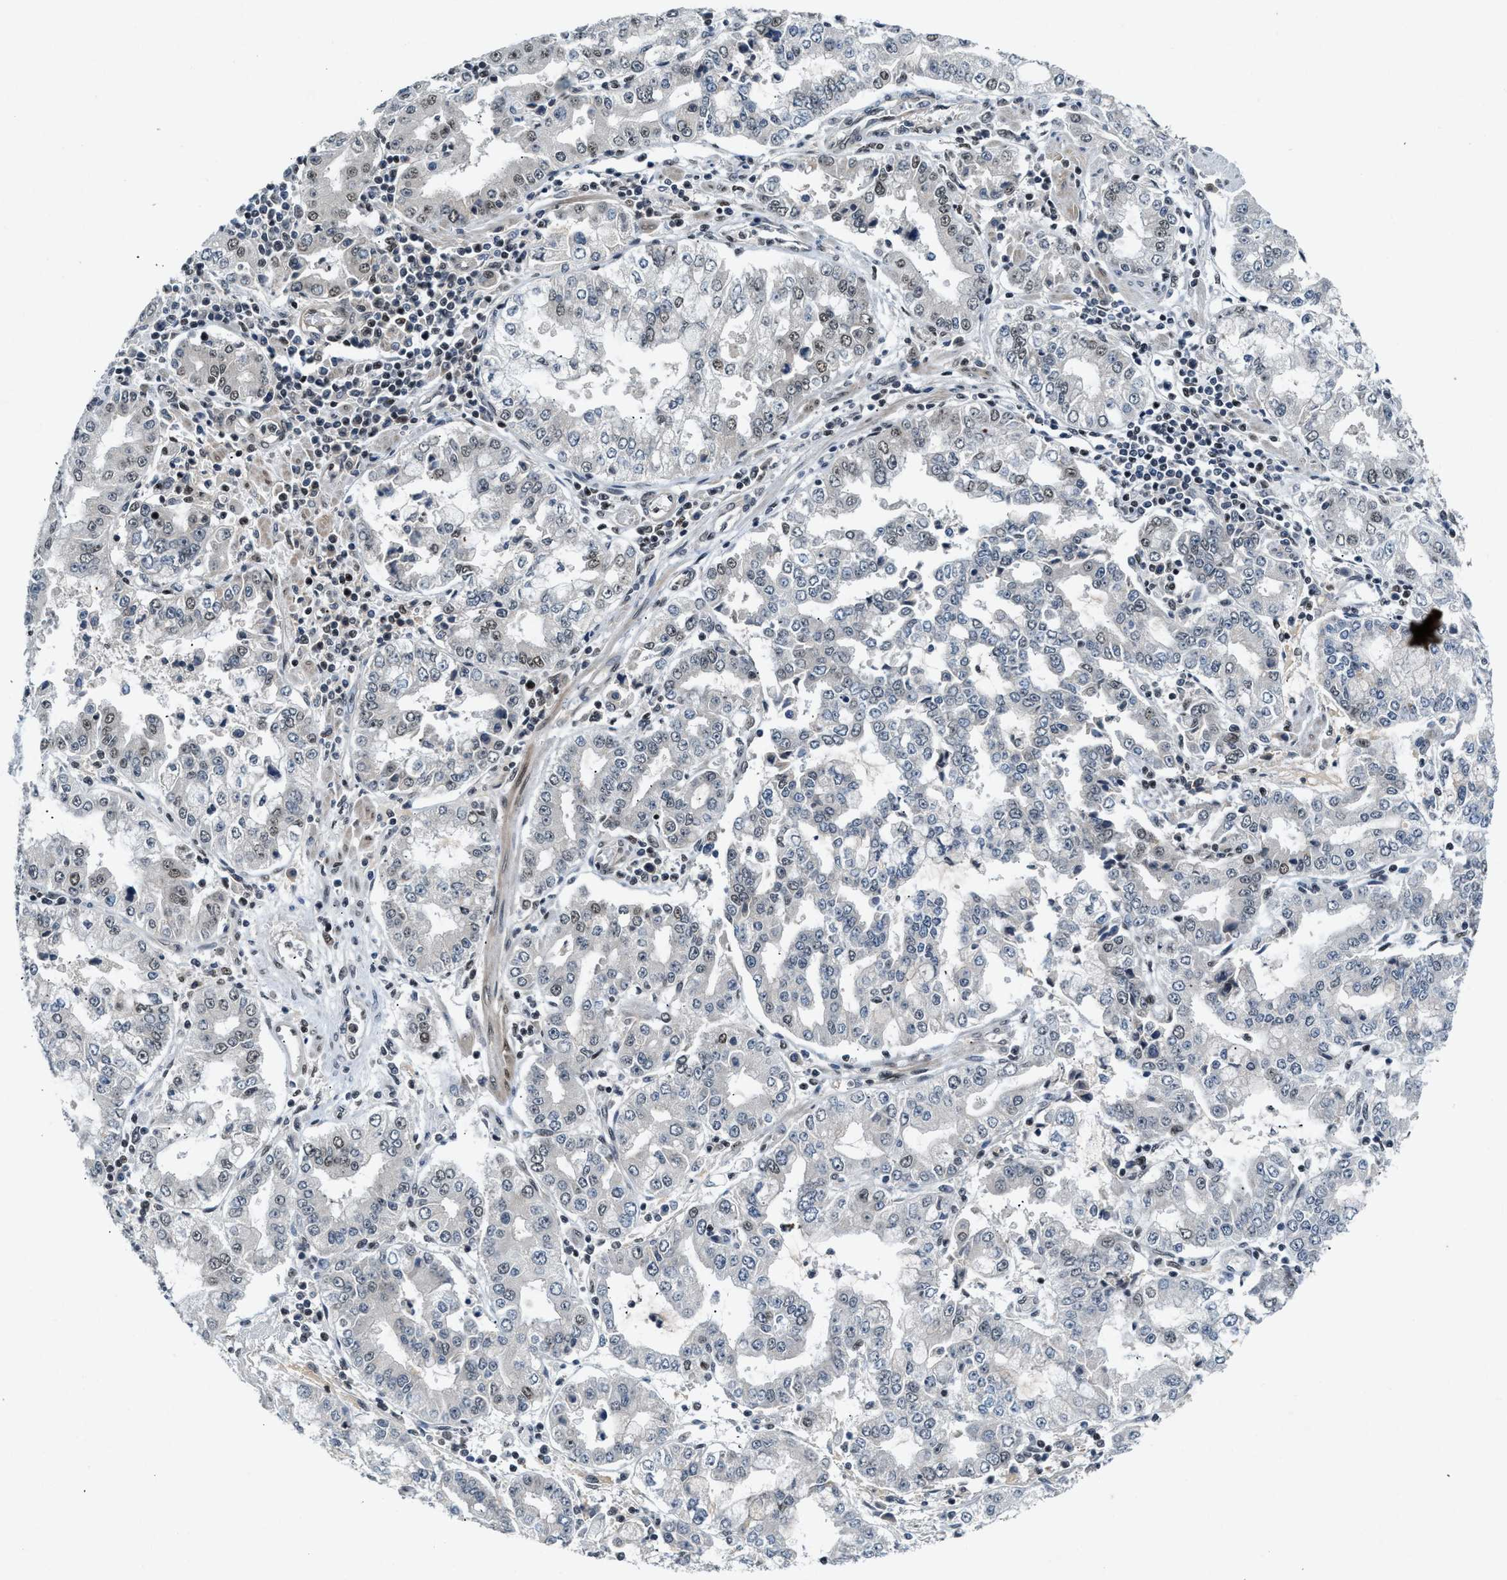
{"staining": {"intensity": "moderate", "quantity": "<25%", "location": "nuclear"}, "tissue": "stomach cancer", "cell_type": "Tumor cells", "image_type": "cancer", "snomed": [{"axis": "morphology", "description": "Adenocarcinoma, NOS"}, {"axis": "topography", "description": "Stomach"}], "caption": "Immunohistochemistry (IHC) of human stomach cancer (adenocarcinoma) demonstrates low levels of moderate nuclear positivity in about <25% of tumor cells. (IHC, brightfield microscopy, high magnification).", "gene": "NCOA1", "patient": {"sex": "male", "age": 76}}